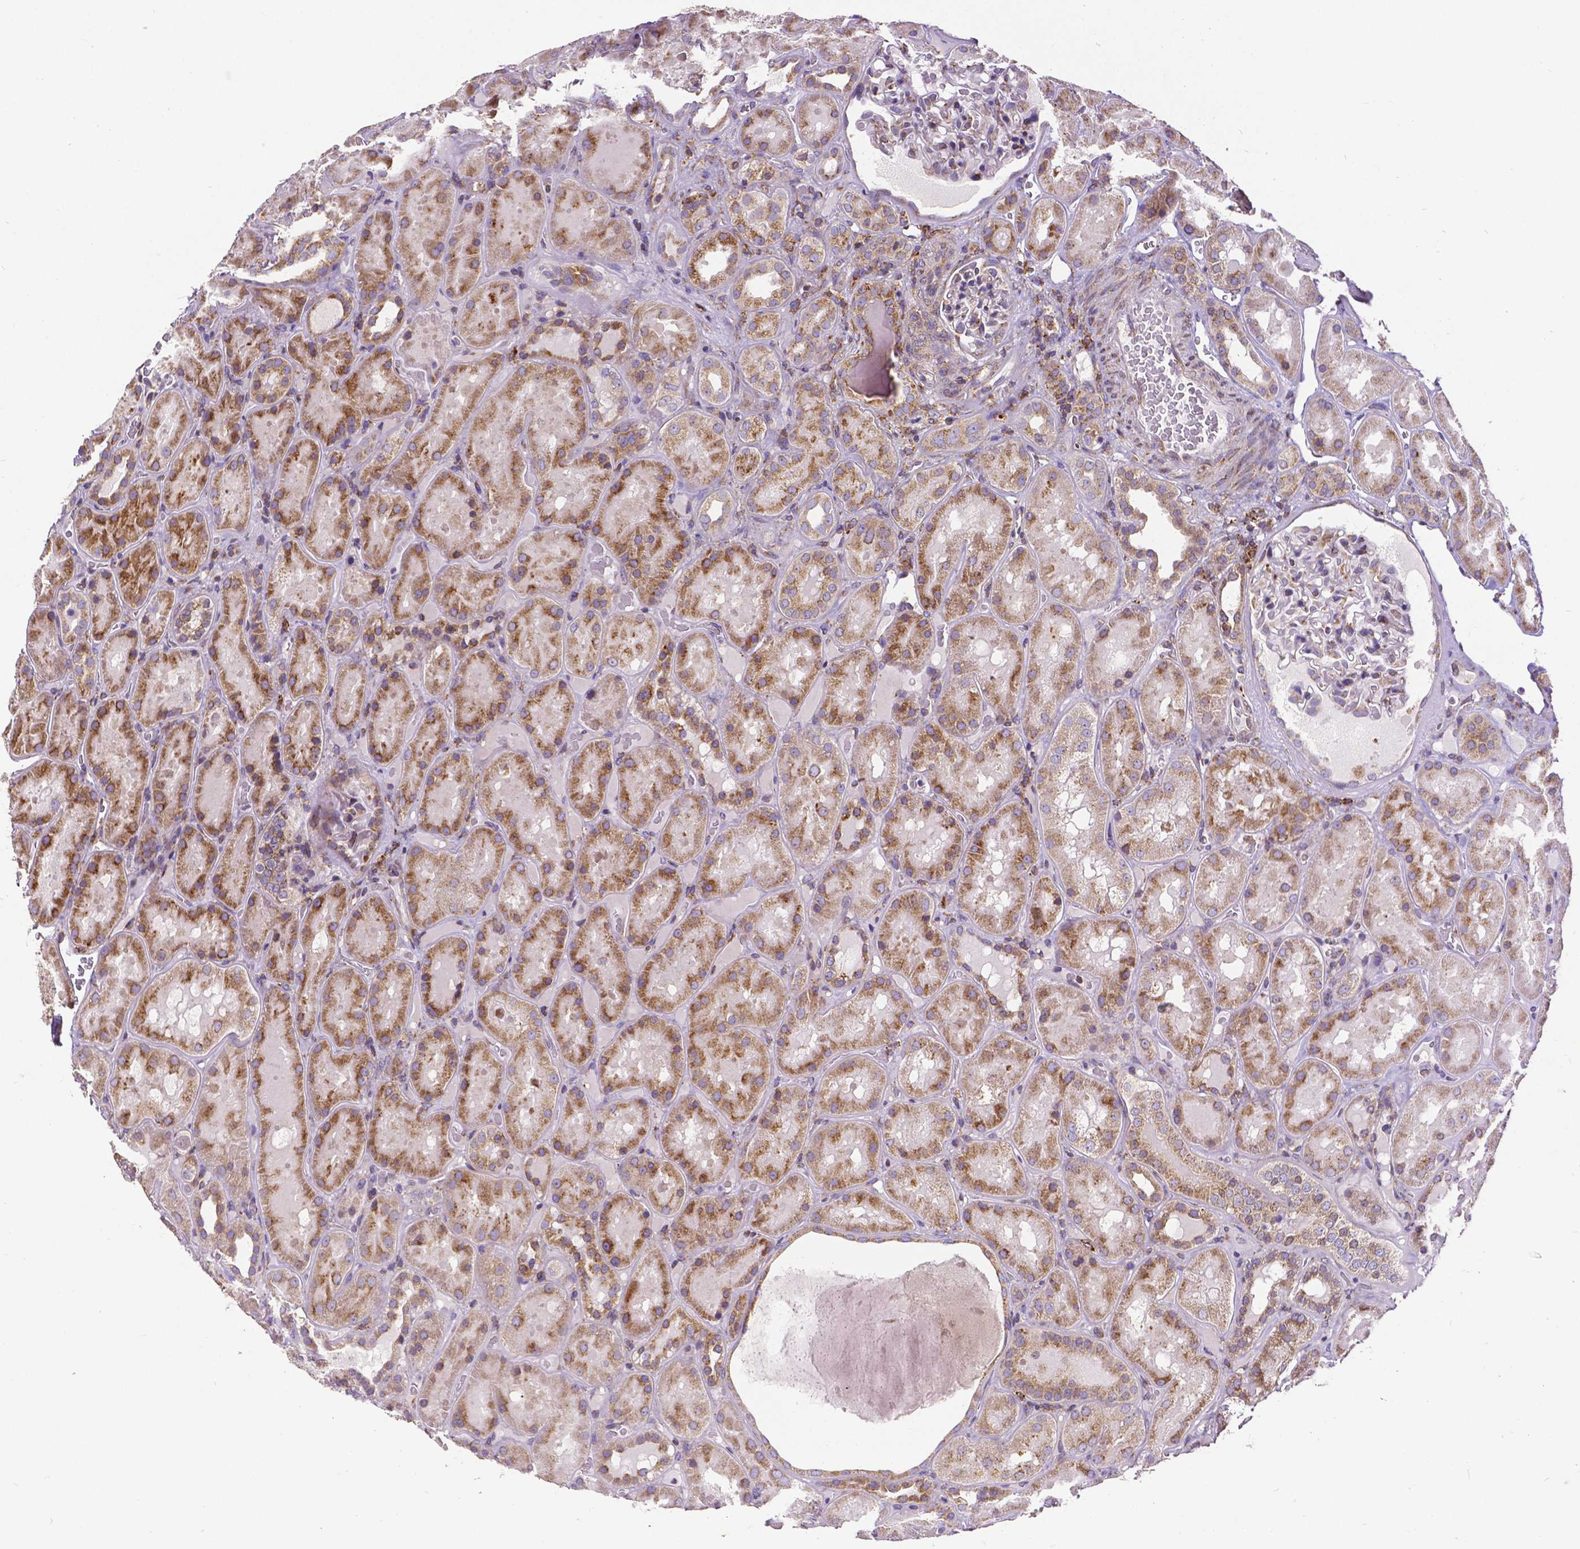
{"staining": {"intensity": "moderate", "quantity": "<25%", "location": "cytoplasmic/membranous"}, "tissue": "kidney", "cell_type": "Cells in glomeruli", "image_type": "normal", "snomed": [{"axis": "morphology", "description": "Normal tissue, NOS"}, {"axis": "topography", "description": "Kidney"}], "caption": "A histopathology image showing moderate cytoplasmic/membranous staining in about <25% of cells in glomeruli in normal kidney, as visualized by brown immunohistochemical staining.", "gene": "MTDH", "patient": {"sex": "male", "age": 73}}